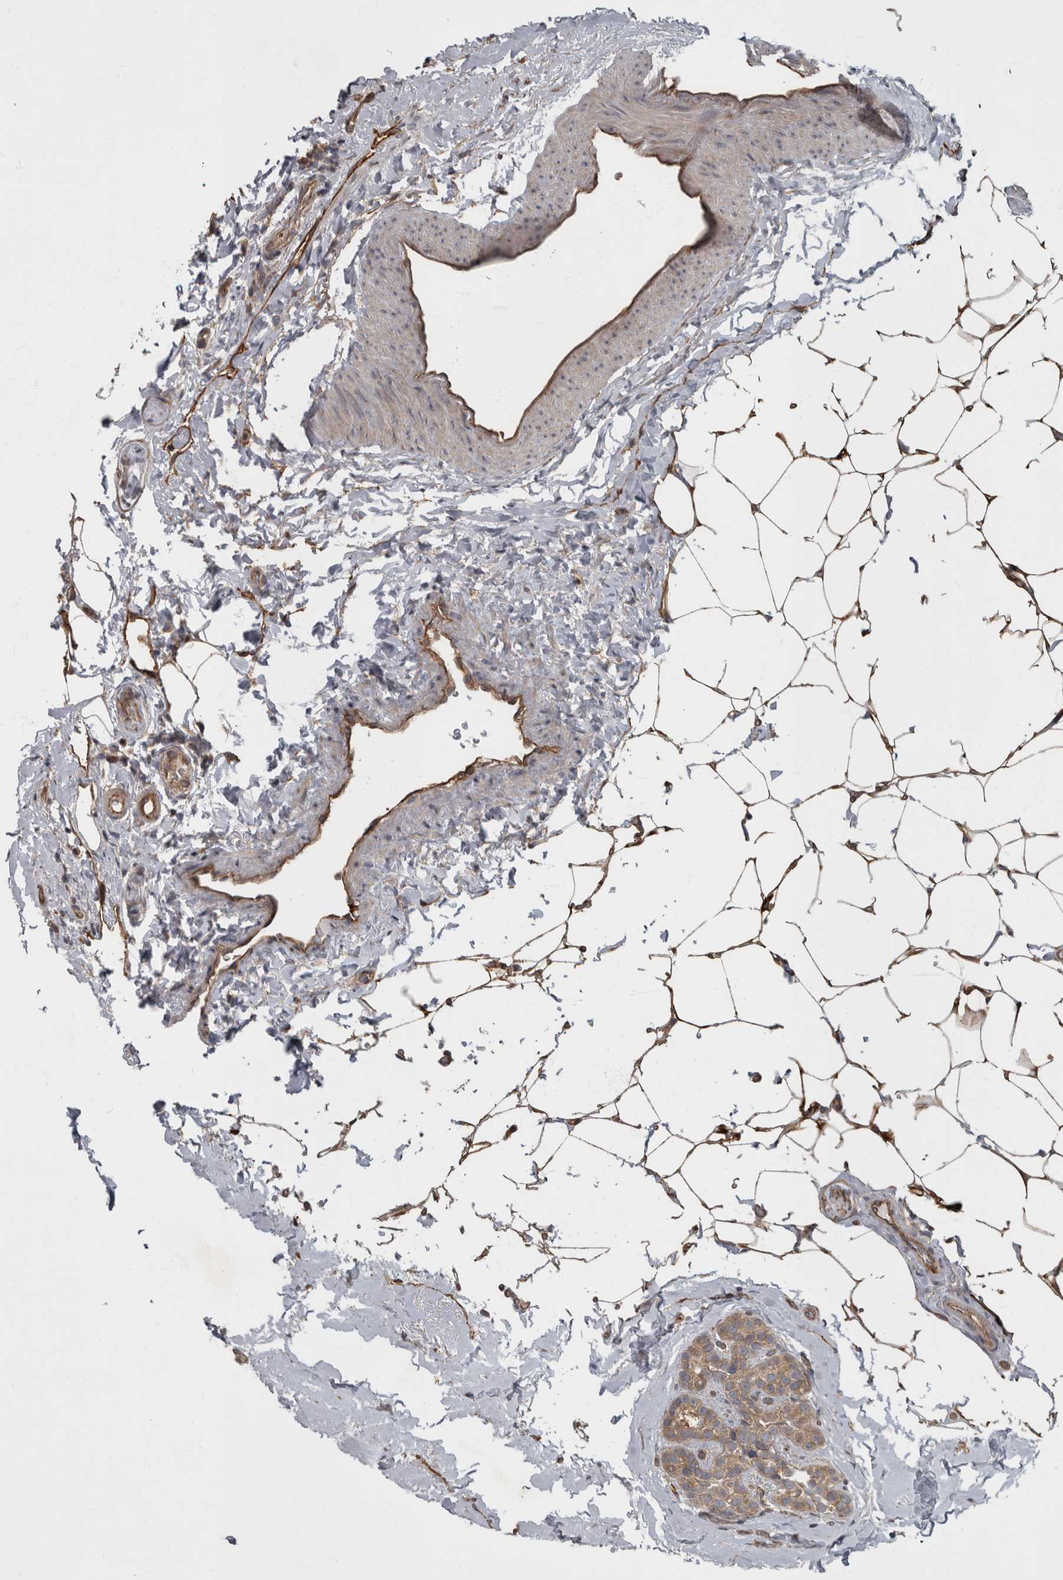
{"staining": {"intensity": "weak", "quantity": ">75%", "location": "cytoplasmic/membranous"}, "tissue": "breast cancer", "cell_type": "Tumor cells", "image_type": "cancer", "snomed": [{"axis": "morphology", "description": "Lobular carcinoma"}, {"axis": "topography", "description": "Breast"}], "caption": "Human breast cancer (lobular carcinoma) stained for a protein (brown) shows weak cytoplasmic/membranous positive staining in approximately >75% of tumor cells.", "gene": "VEGFD", "patient": {"sex": "female", "age": 50}}